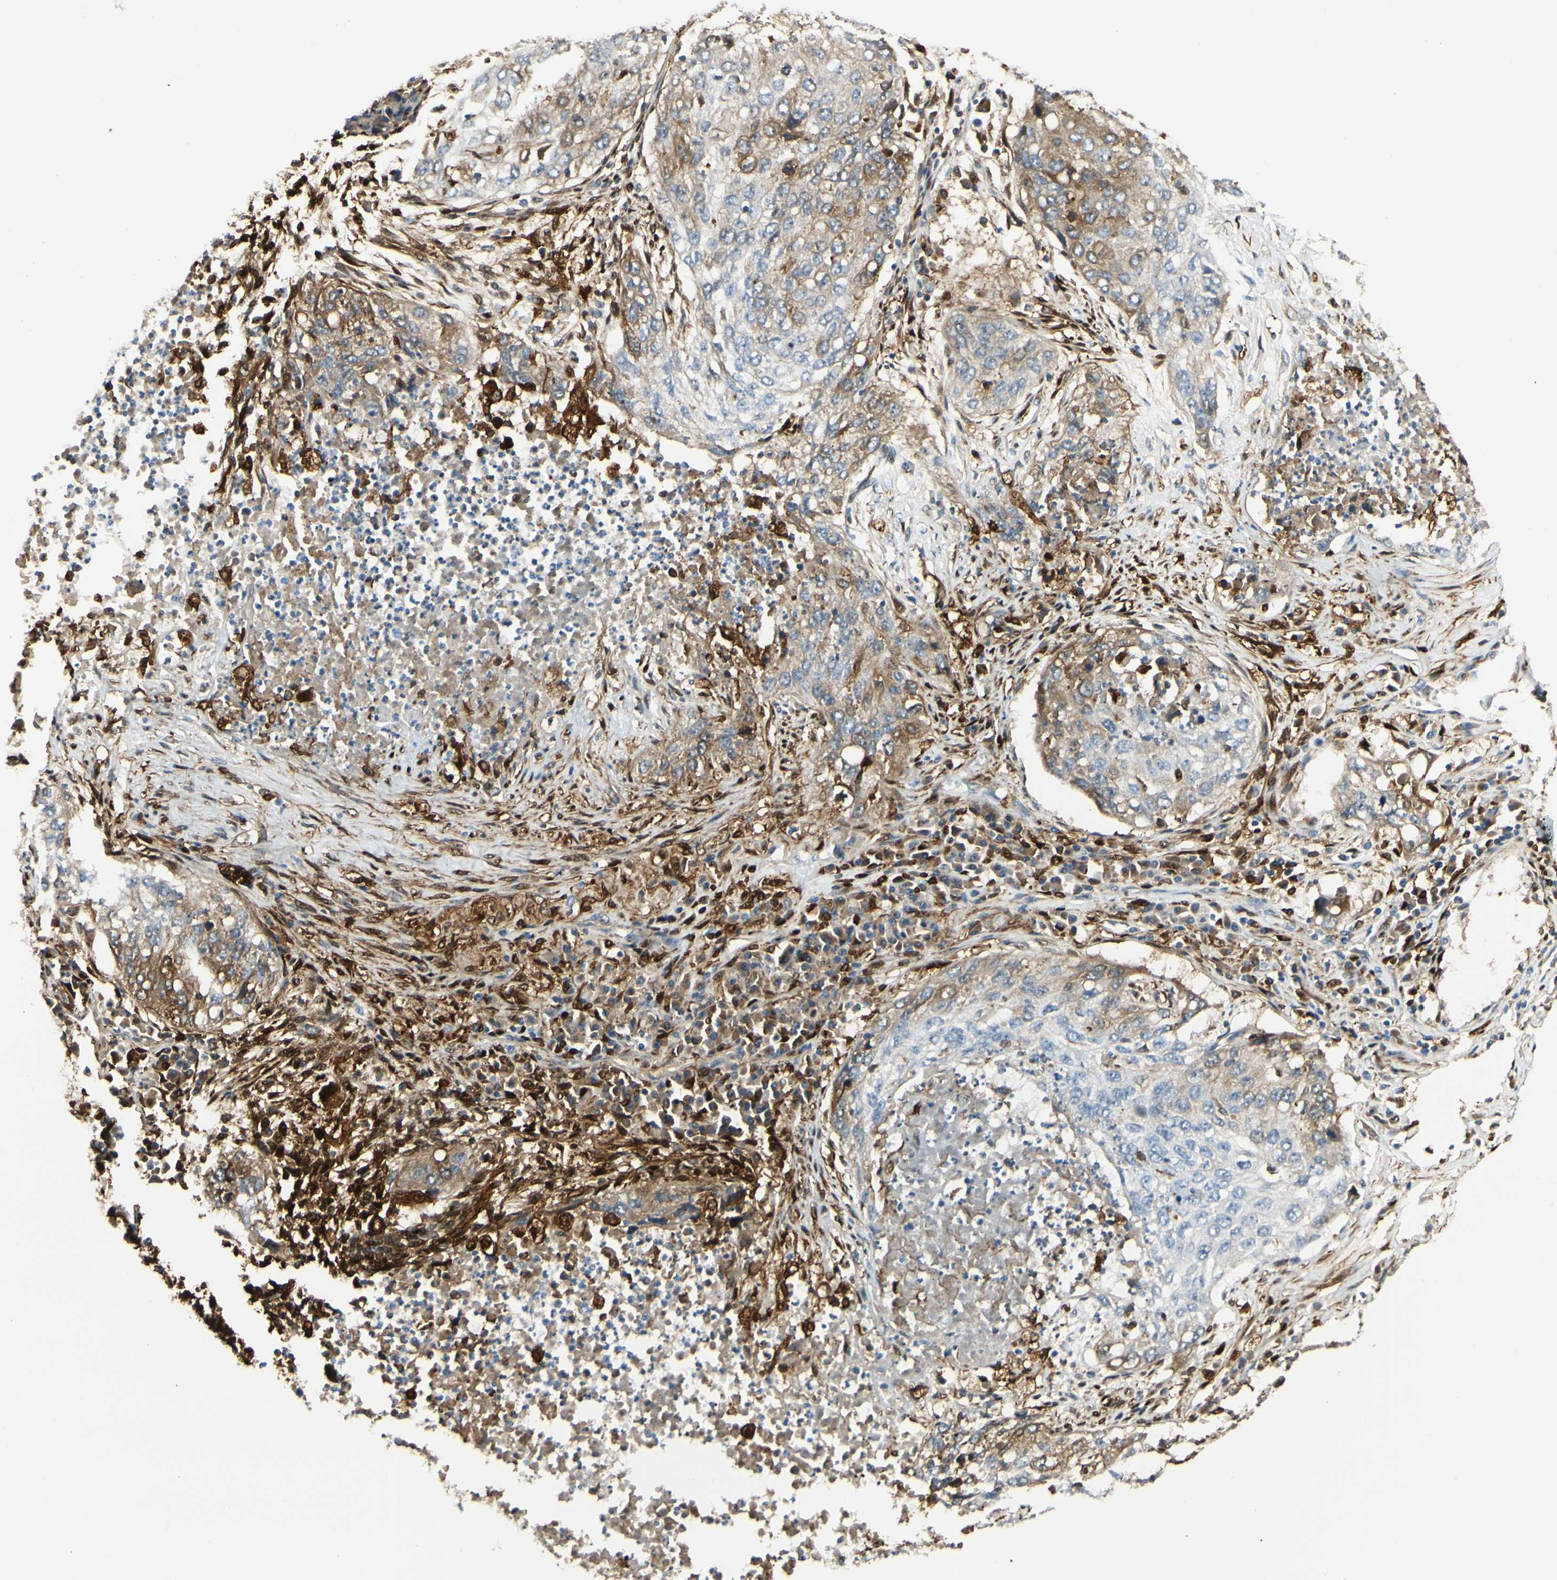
{"staining": {"intensity": "strong", "quantity": "<25%", "location": "cytoplasmic/membranous,nuclear"}, "tissue": "lung cancer", "cell_type": "Tumor cells", "image_type": "cancer", "snomed": [{"axis": "morphology", "description": "Squamous cell carcinoma, NOS"}, {"axis": "topography", "description": "Lung"}], "caption": "A high-resolution photomicrograph shows immunohistochemistry (IHC) staining of squamous cell carcinoma (lung), which shows strong cytoplasmic/membranous and nuclear positivity in approximately <25% of tumor cells.", "gene": "FTH1", "patient": {"sex": "female", "age": 63}}